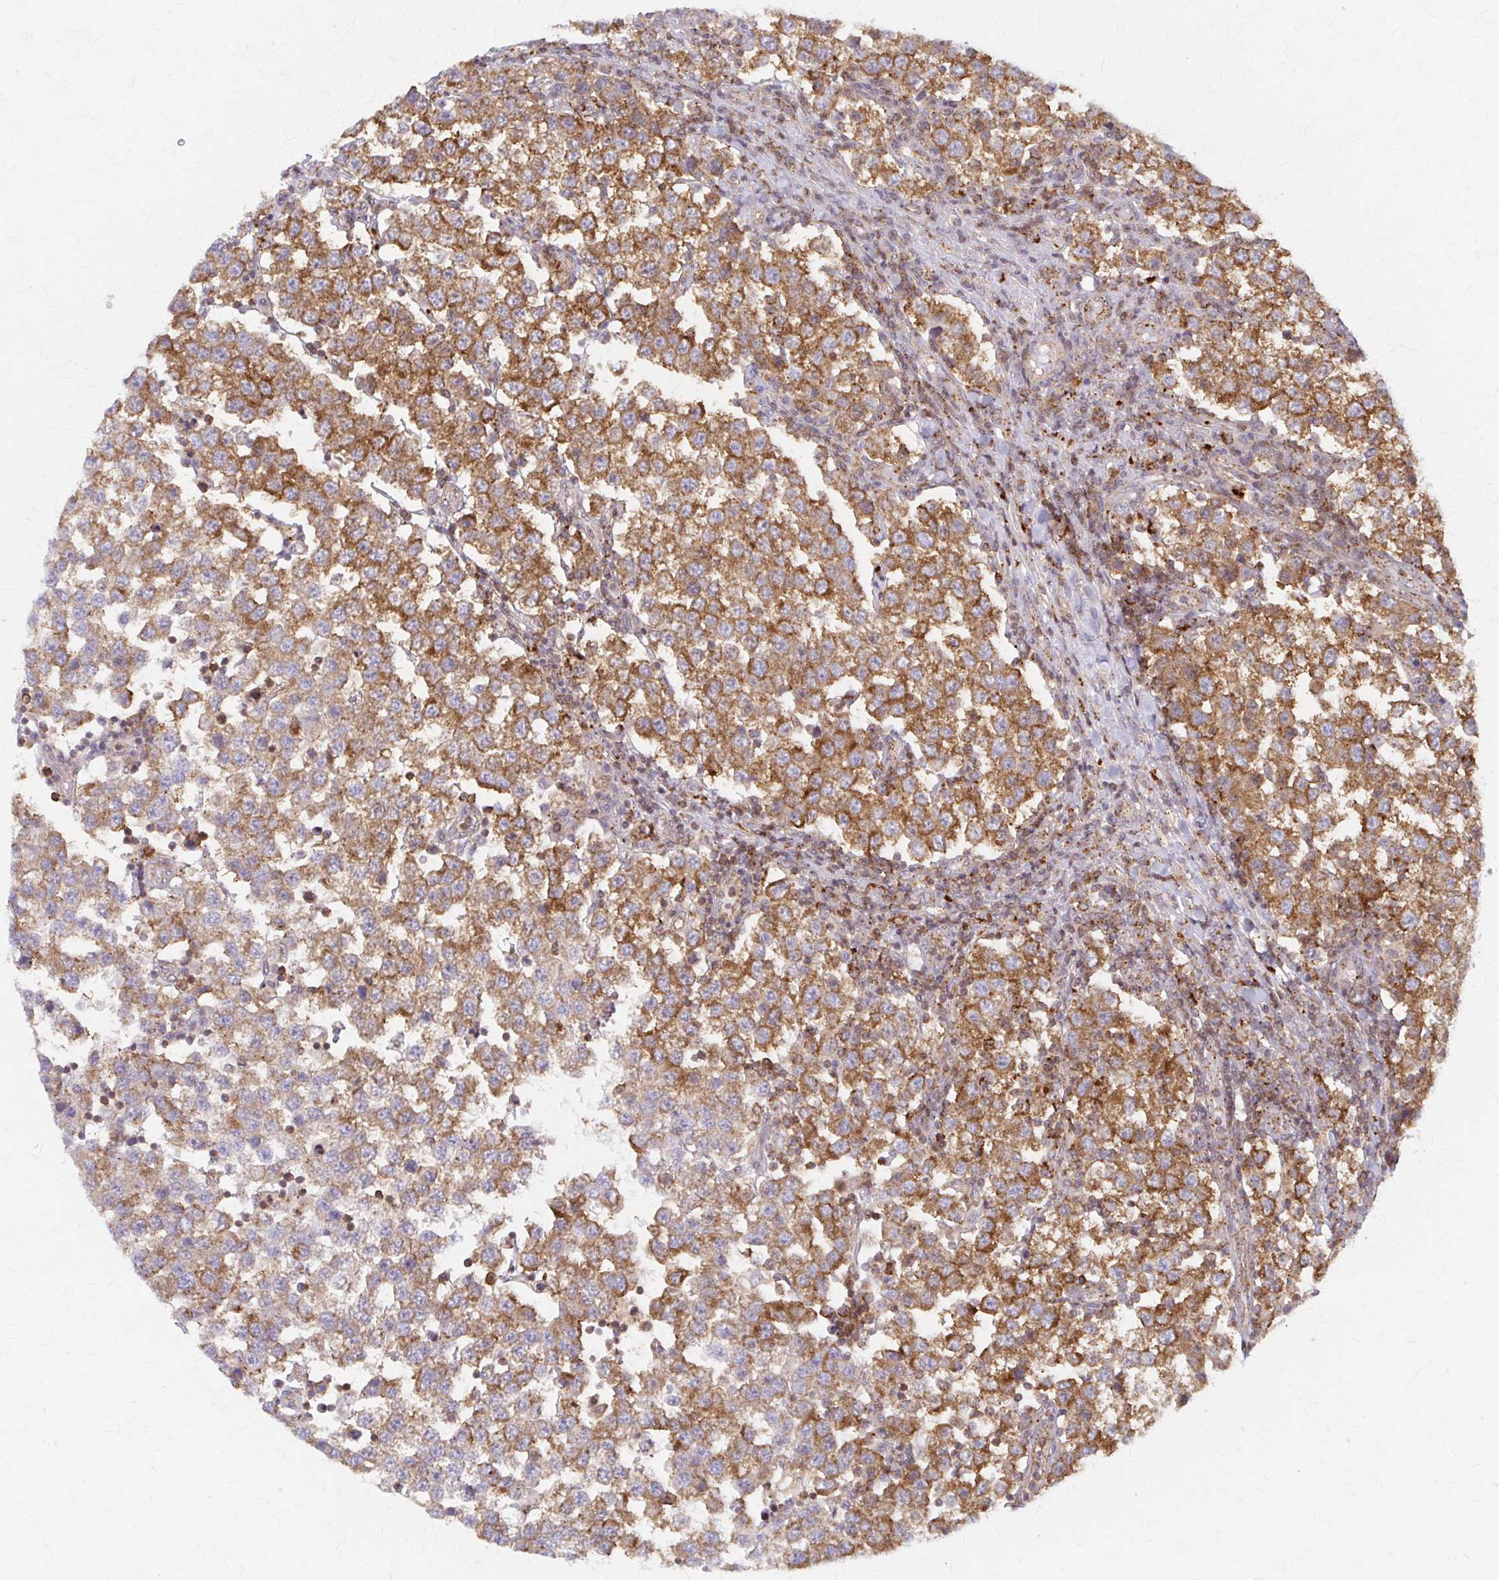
{"staining": {"intensity": "moderate", "quantity": ">75%", "location": "cytoplasmic/membranous"}, "tissue": "testis cancer", "cell_type": "Tumor cells", "image_type": "cancer", "snomed": [{"axis": "morphology", "description": "Seminoma, NOS"}, {"axis": "topography", "description": "Testis"}], "caption": "Testis seminoma stained with a brown dye displays moderate cytoplasmic/membranous positive positivity in approximately >75% of tumor cells.", "gene": "ARHGAP35", "patient": {"sex": "male", "age": 34}}